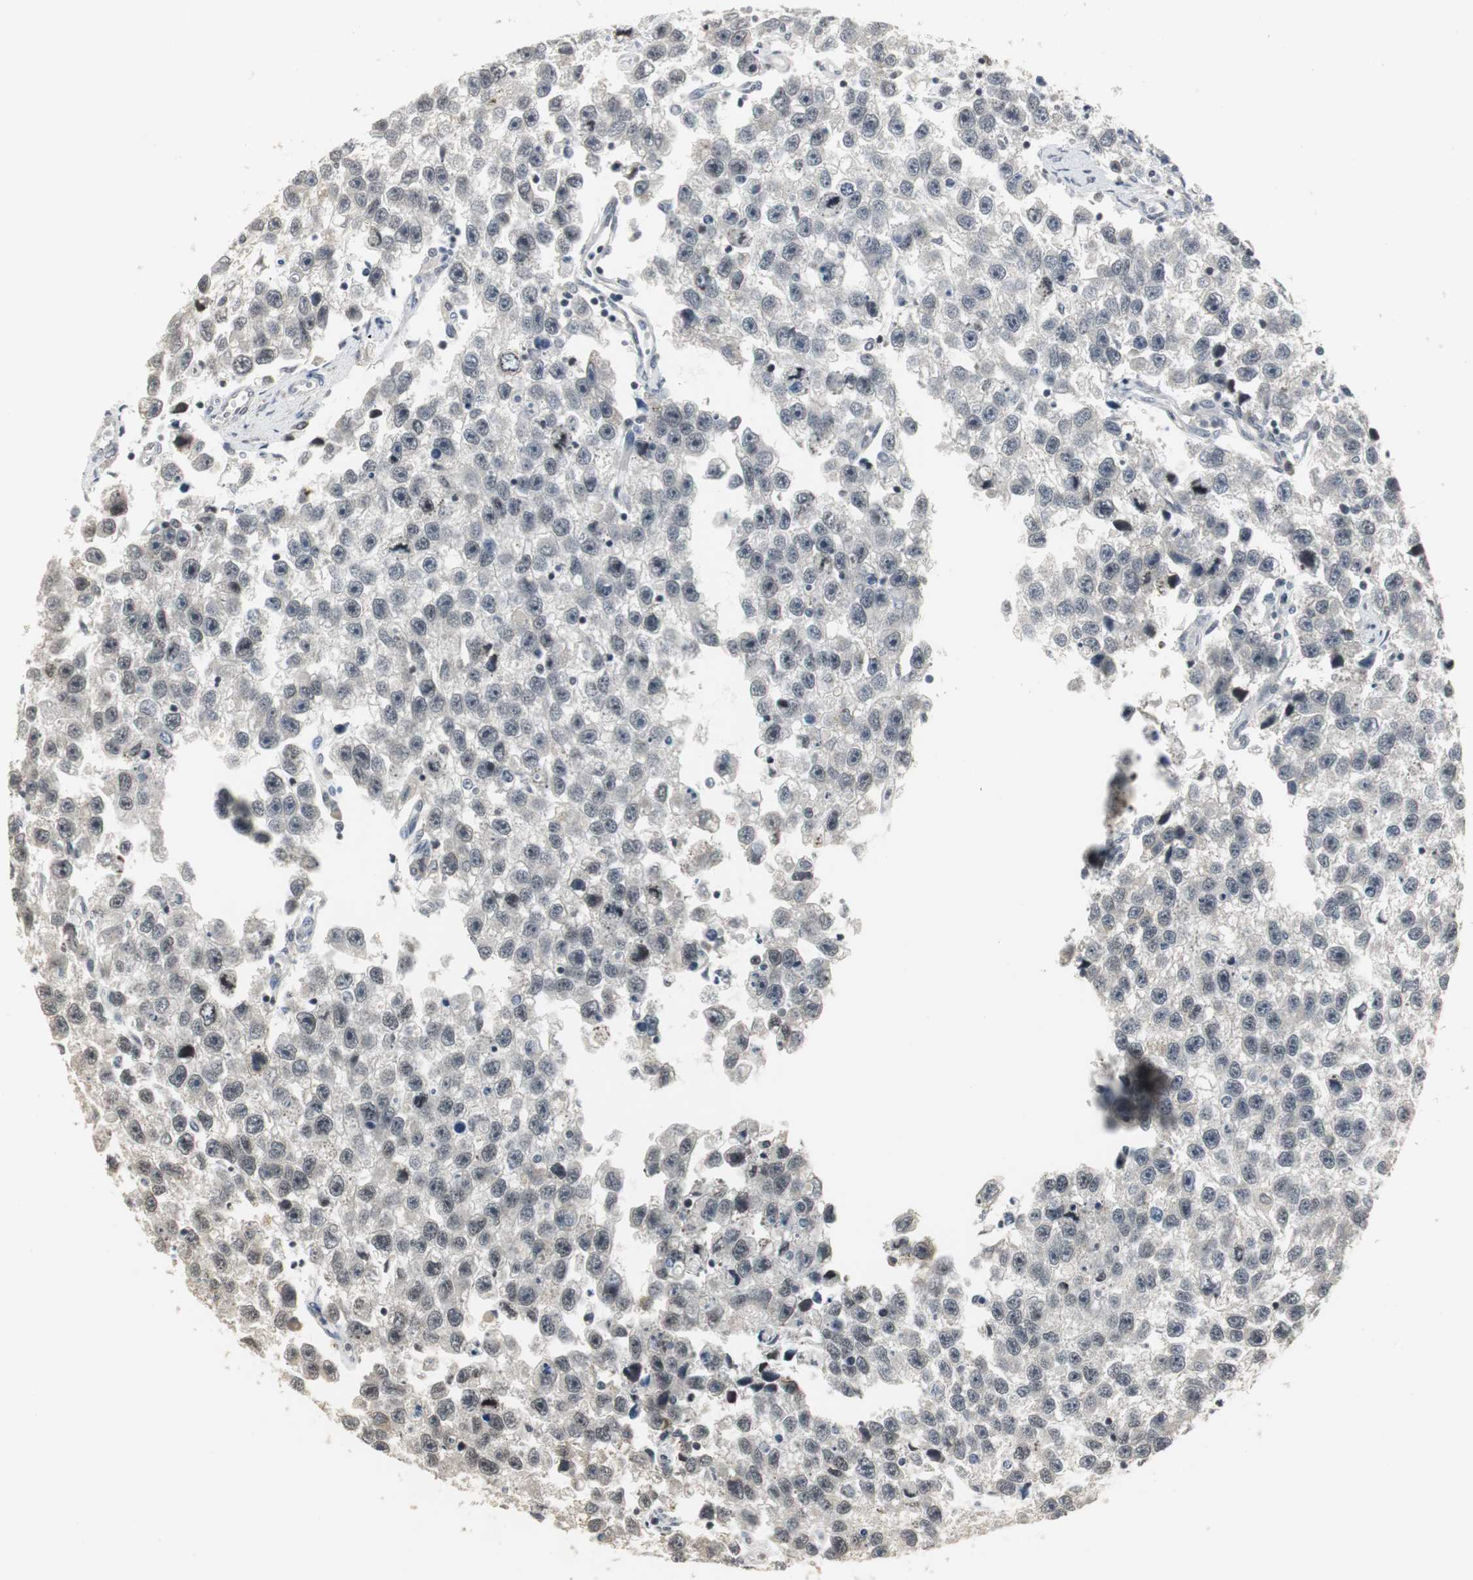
{"staining": {"intensity": "negative", "quantity": "none", "location": "none"}, "tissue": "testis cancer", "cell_type": "Tumor cells", "image_type": "cancer", "snomed": [{"axis": "morphology", "description": "Seminoma, NOS"}, {"axis": "topography", "description": "Testis"}], "caption": "The image demonstrates no significant positivity in tumor cells of testis seminoma.", "gene": "ELOA", "patient": {"sex": "male", "age": 33}}